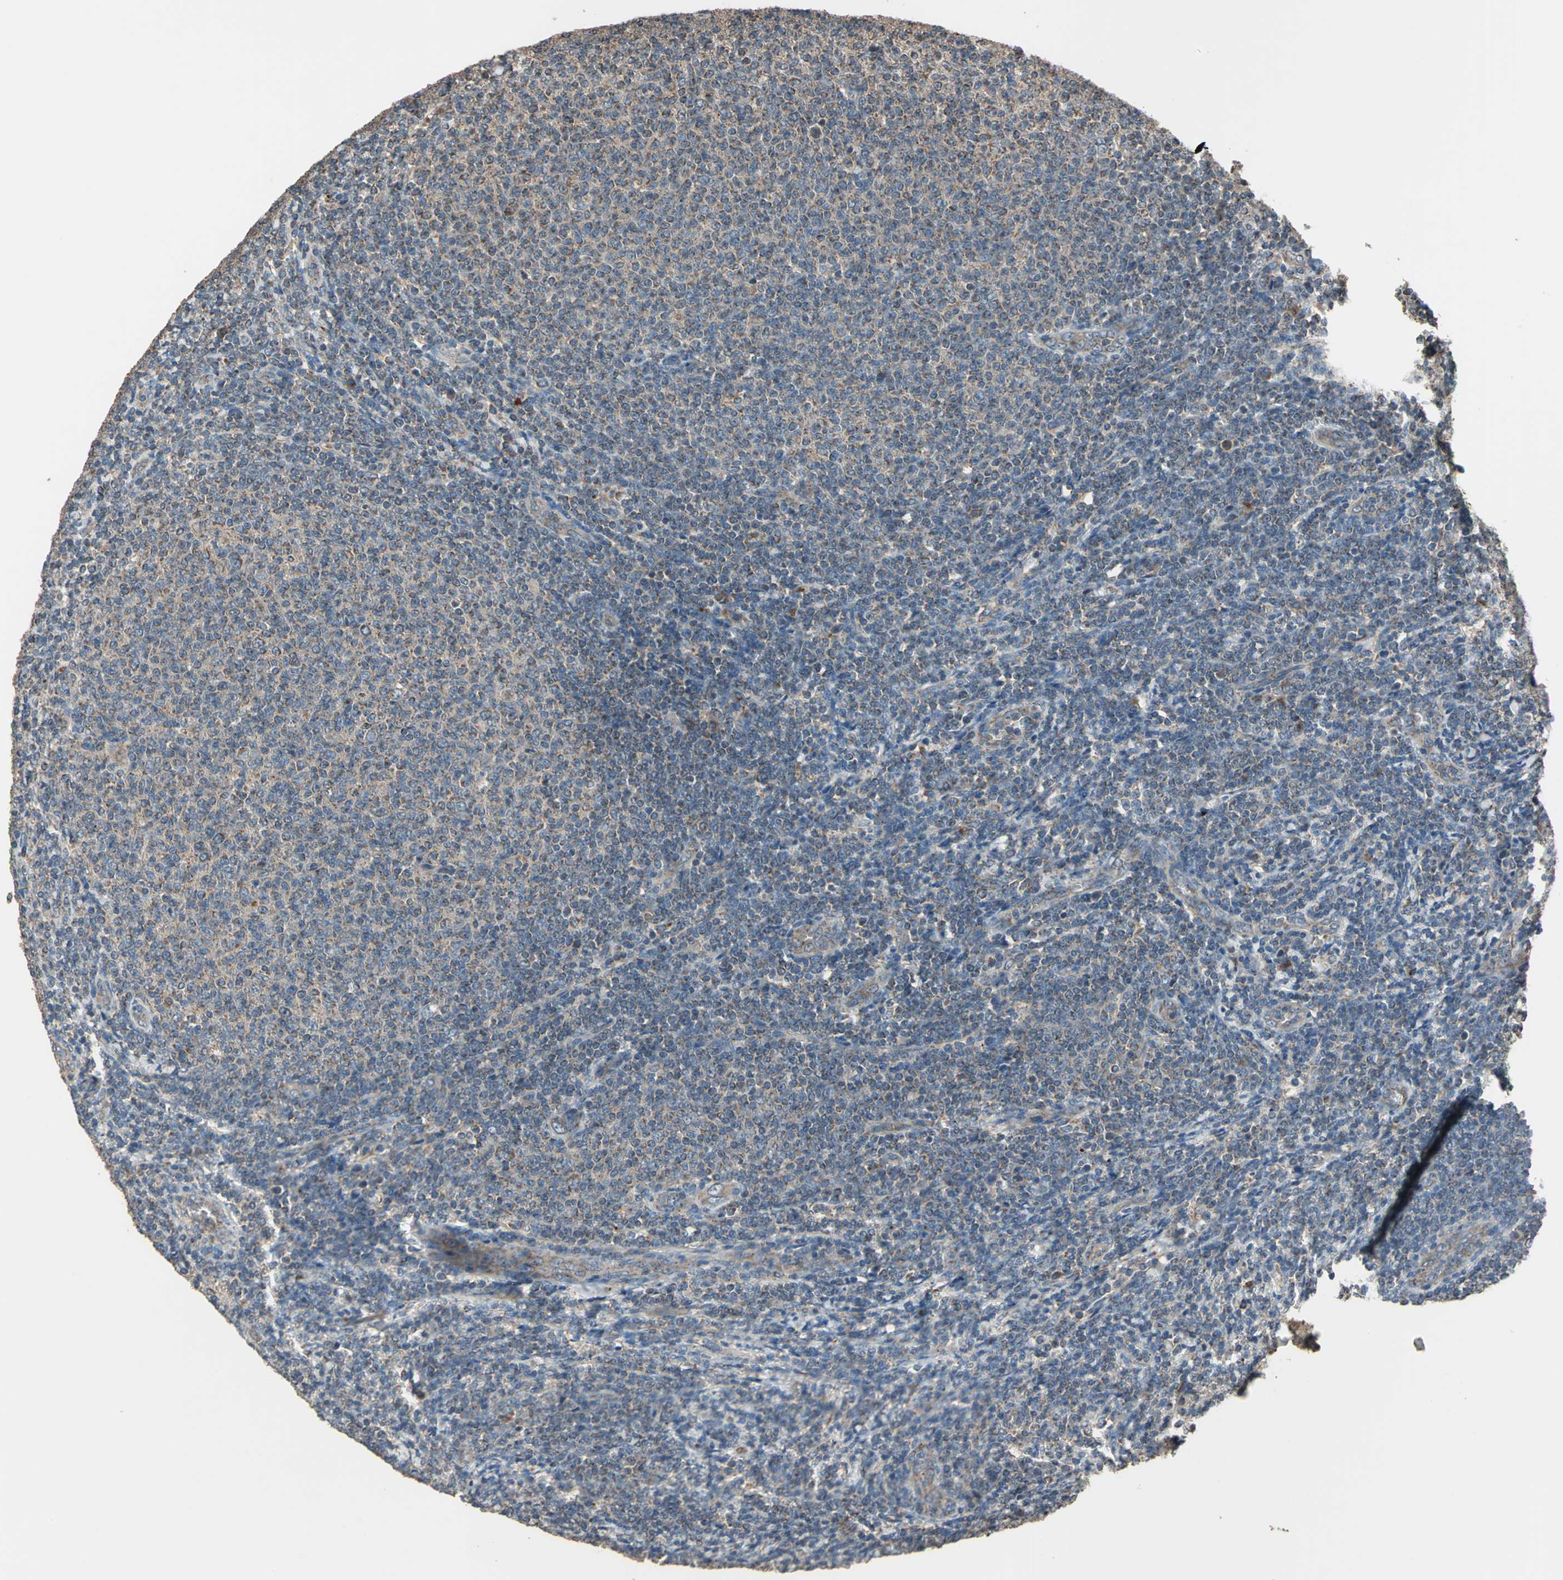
{"staining": {"intensity": "moderate", "quantity": "25%-75%", "location": "cytoplasmic/membranous"}, "tissue": "lymphoma", "cell_type": "Tumor cells", "image_type": "cancer", "snomed": [{"axis": "morphology", "description": "Malignant lymphoma, non-Hodgkin's type, Low grade"}, {"axis": "topography", "description": "Lymph node"}], "caption": "Protein expression by immunohistochemistry (IHC) displays moderate cytoplasmic/membranous expression in about 25%-75% of tumor cells in low-grade malignant lymphoma, non-Hodgkin's type.", "gene": "POLRMT", "patient": {"sex": "male", "age": 66}}